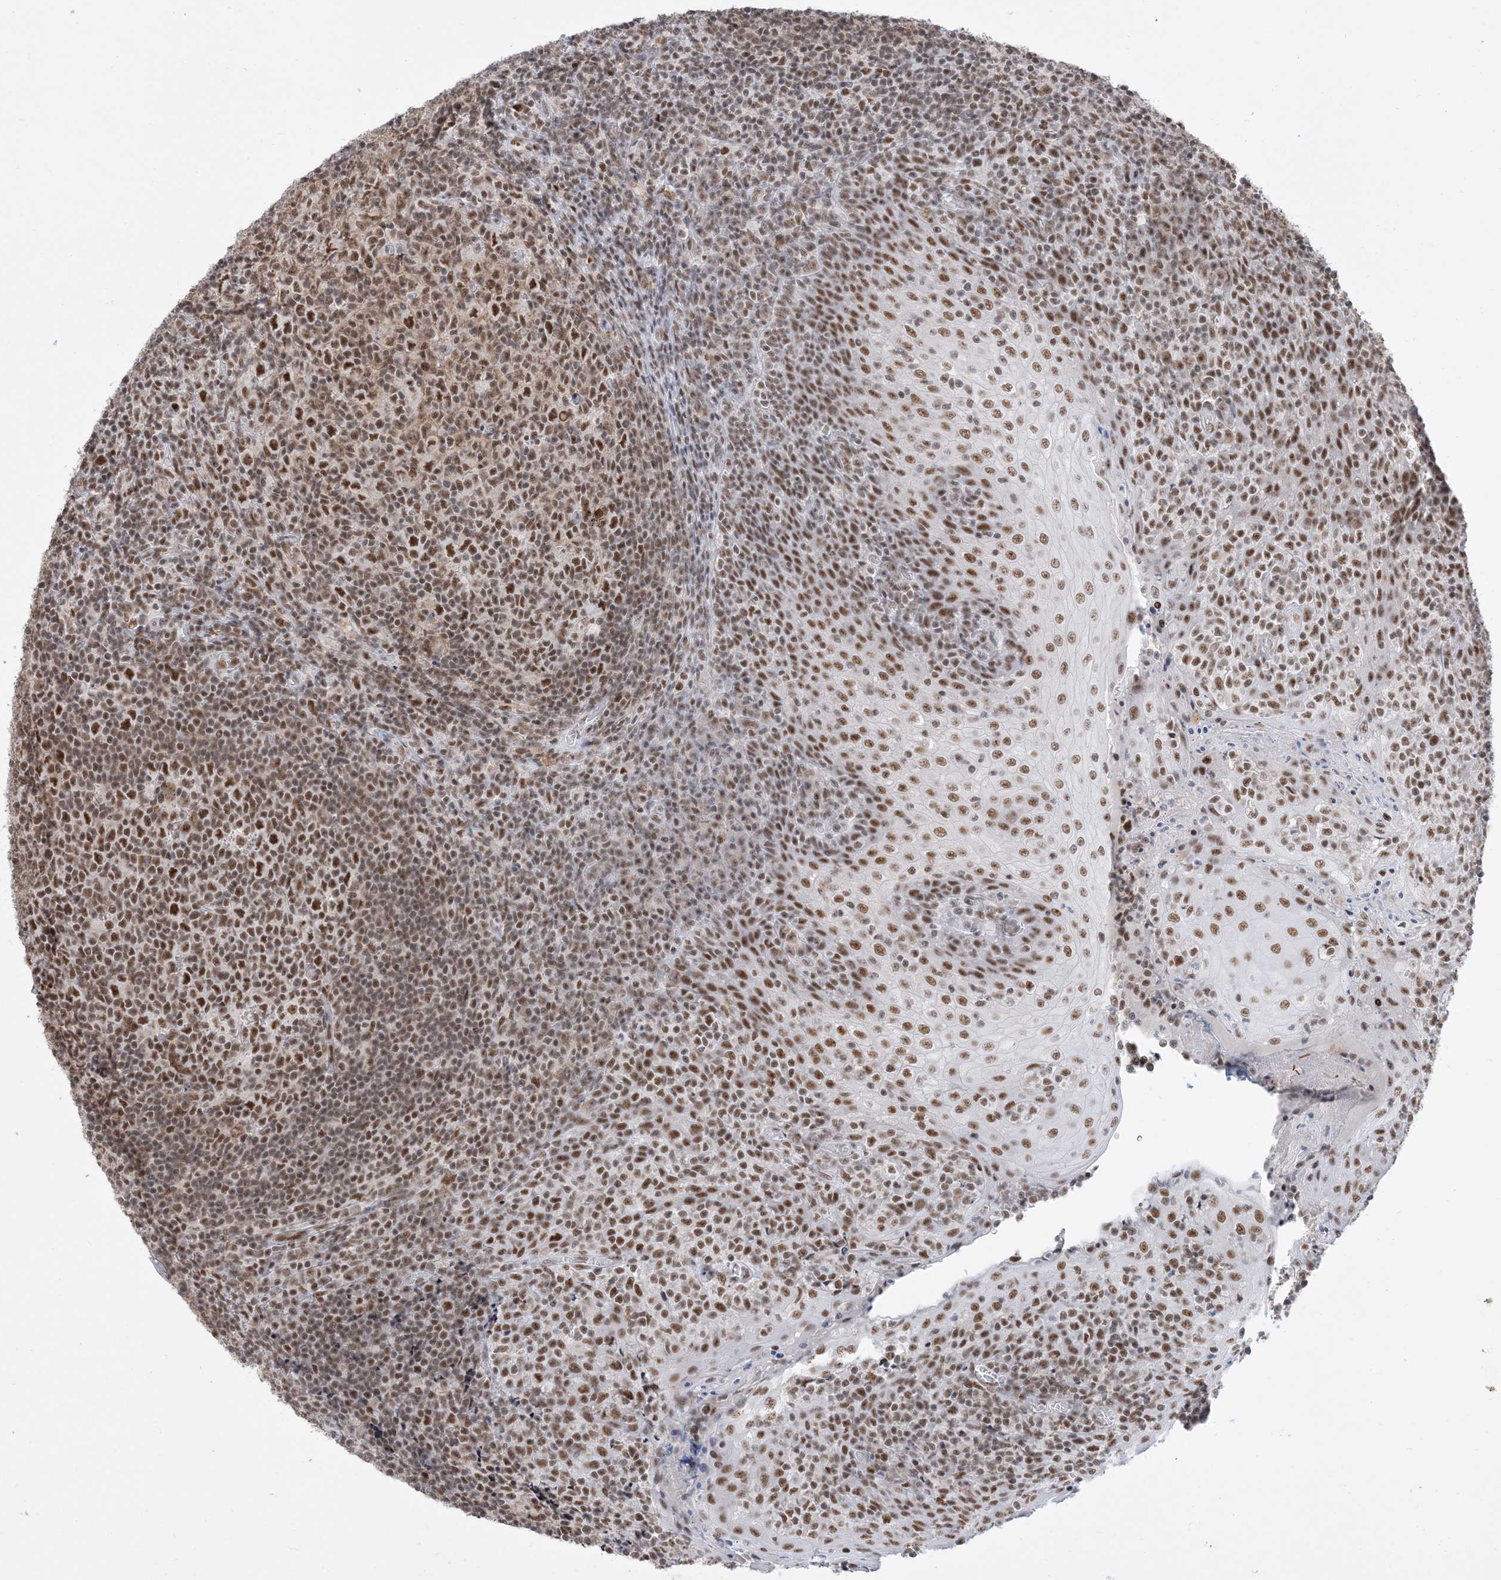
{"staining": {"intensity": "moderate", "quantity": ">75%", "location": "nuclear"}, "tissue": "tonsil", "cell_type": "Germinal center cells", "image_type": "normal", "snomed": [{"axis": "morphology", "description": "Normal tissue, NOS"}, {"axis": "topography", "description": "Tonsil"}], "caption": "Immunohistochemistry (IHC) (DAB (3,3'-diaminobenzidine)) staining of unremarkable tonsil exhibits moderate nuclear protein expression in about >75% of germinal center cells.", "gene": "SF3A3", "patient": {"sex": "female", "age": 19}}